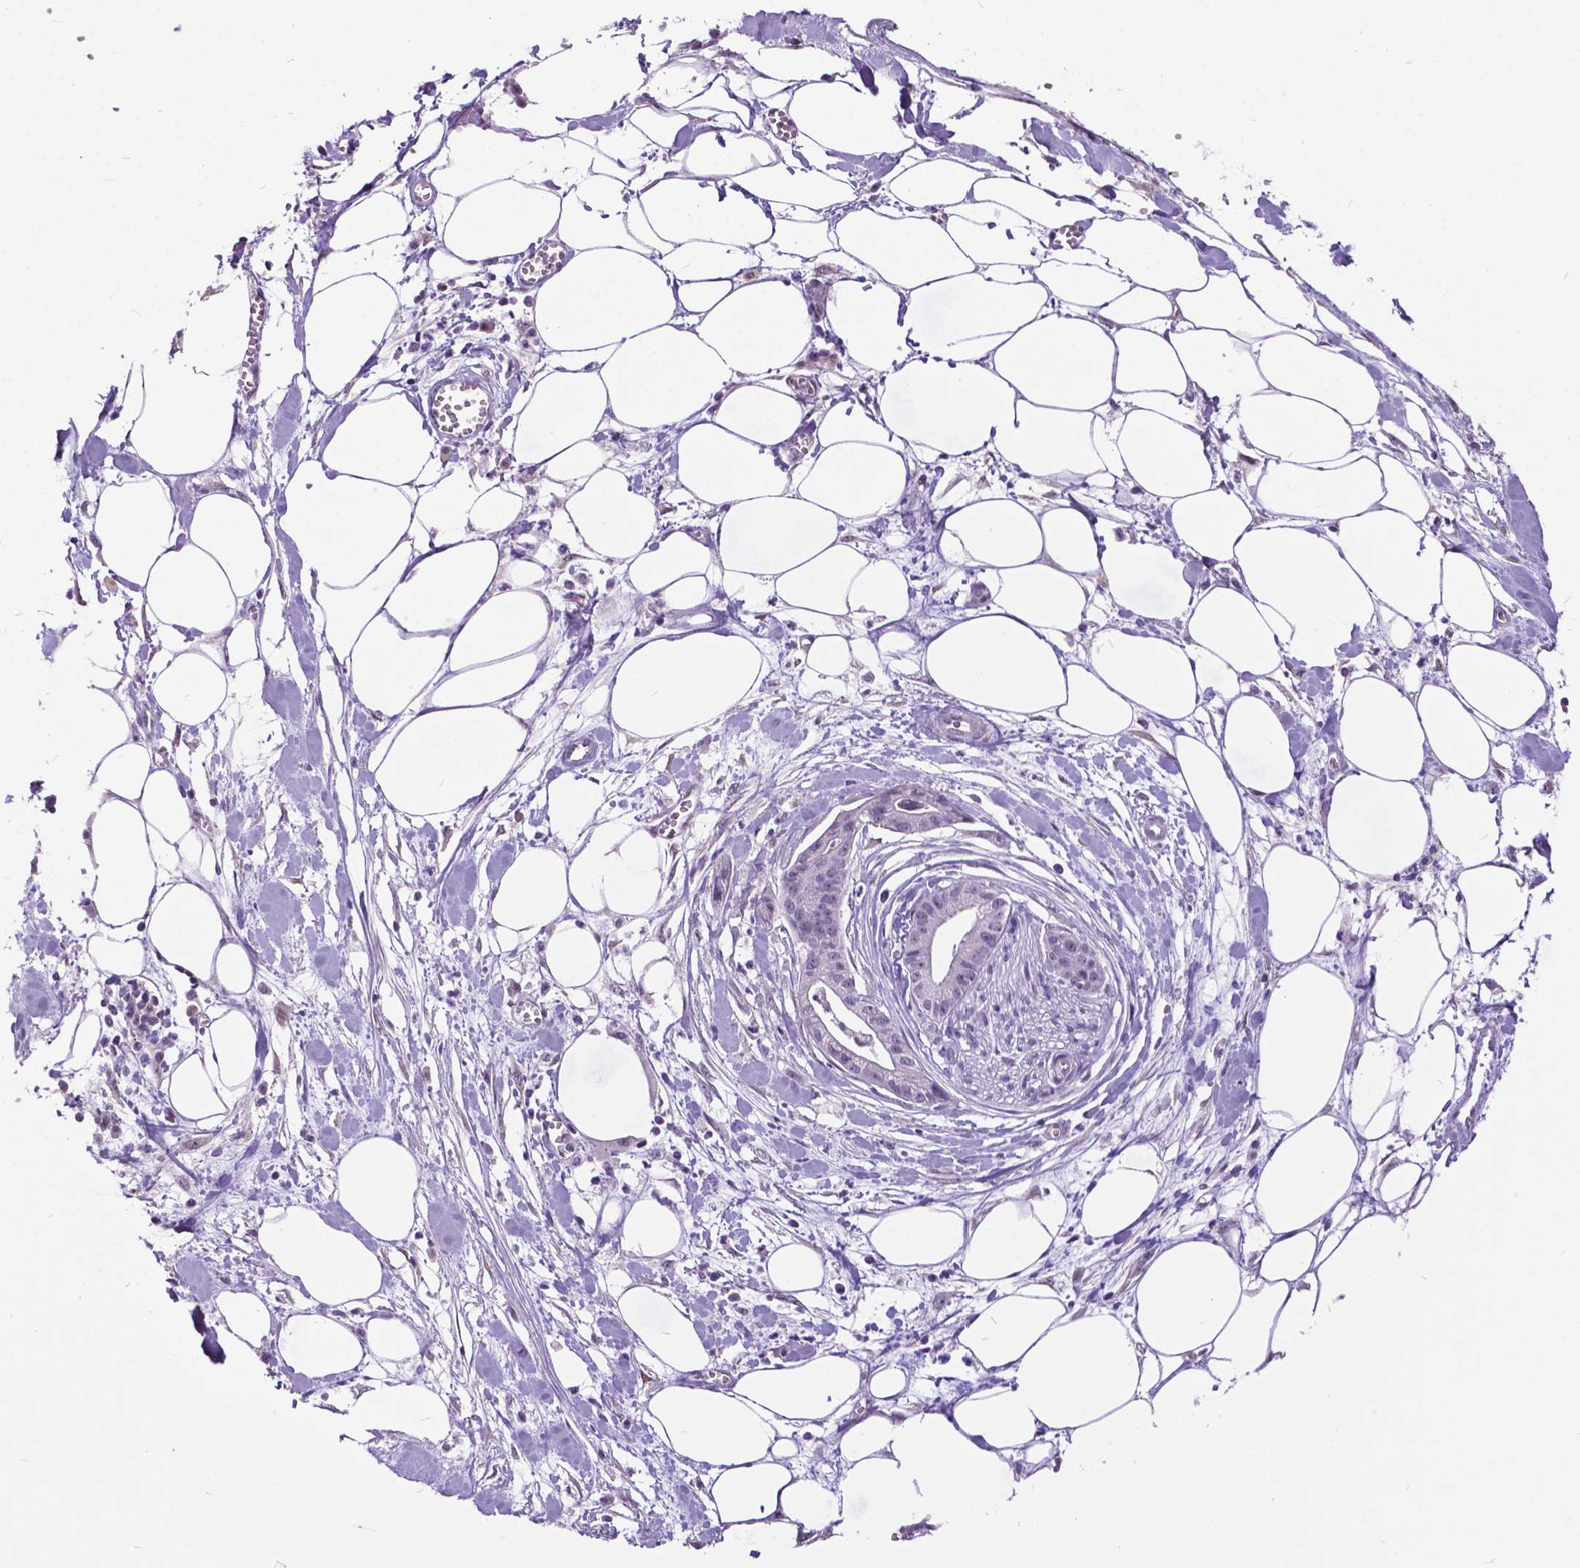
{"staining": {"intensity": "negative", "quantity": "none", "location": "none"}, "tissue": "pancreatic cancer", "cell_type": "Tumor cells", "image_type": "cancer", "snomed": [{"axis": "morphology", "description": "Normal tissue, NOS"}, {"axis": "morphology", "description": "Adenocarcinoma, NOS"}, {"axis": "topography", "description": "Lymph node"}, {"axis": "topography", "description": "Pancreas"}], "caption": "Tumor cells show no significant positivity in pancreatic cancer.", "gene": "DPF3", "patient": {"sex": "female", "age": 58}}